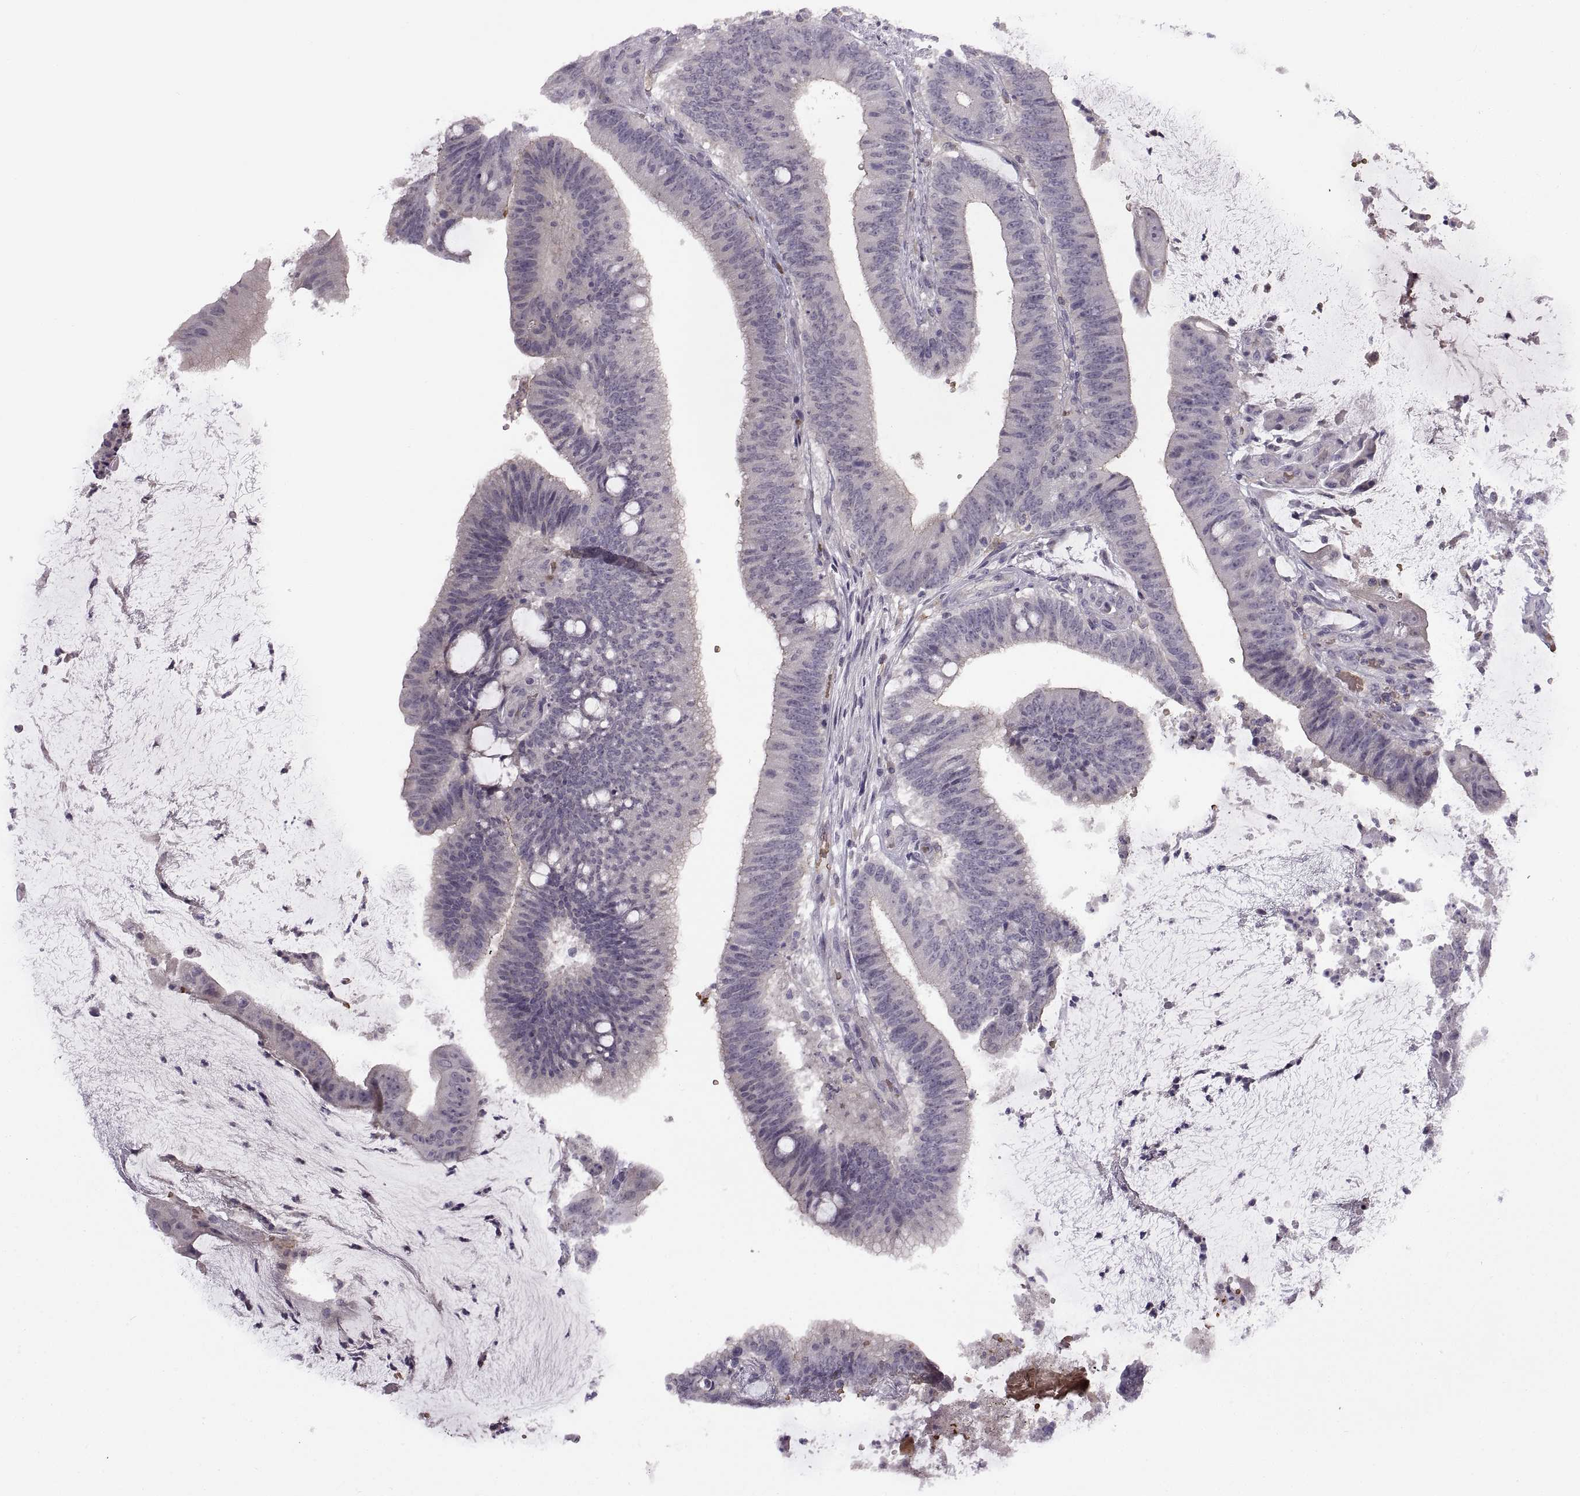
{"staining": {"intensity": "negative", "quantity": "none", "location": "none"}, "tissue": "colorectal cancer", "cell_type": "Tumor cells", "image_type": "cancer", "snomed": [{"axis": "morphology", "description": "Adenocarcinoma, NOS"}, {"axis": "topography", "description": "Colon"}], "caption": "Immunohistochemistry (IHC) photomicrograph of colorectal cancer stained for a protein (brown), which shows no staining in tumor cells.", "gene": "MEIOC", "patient": {"sex": "female", "age": 43}}